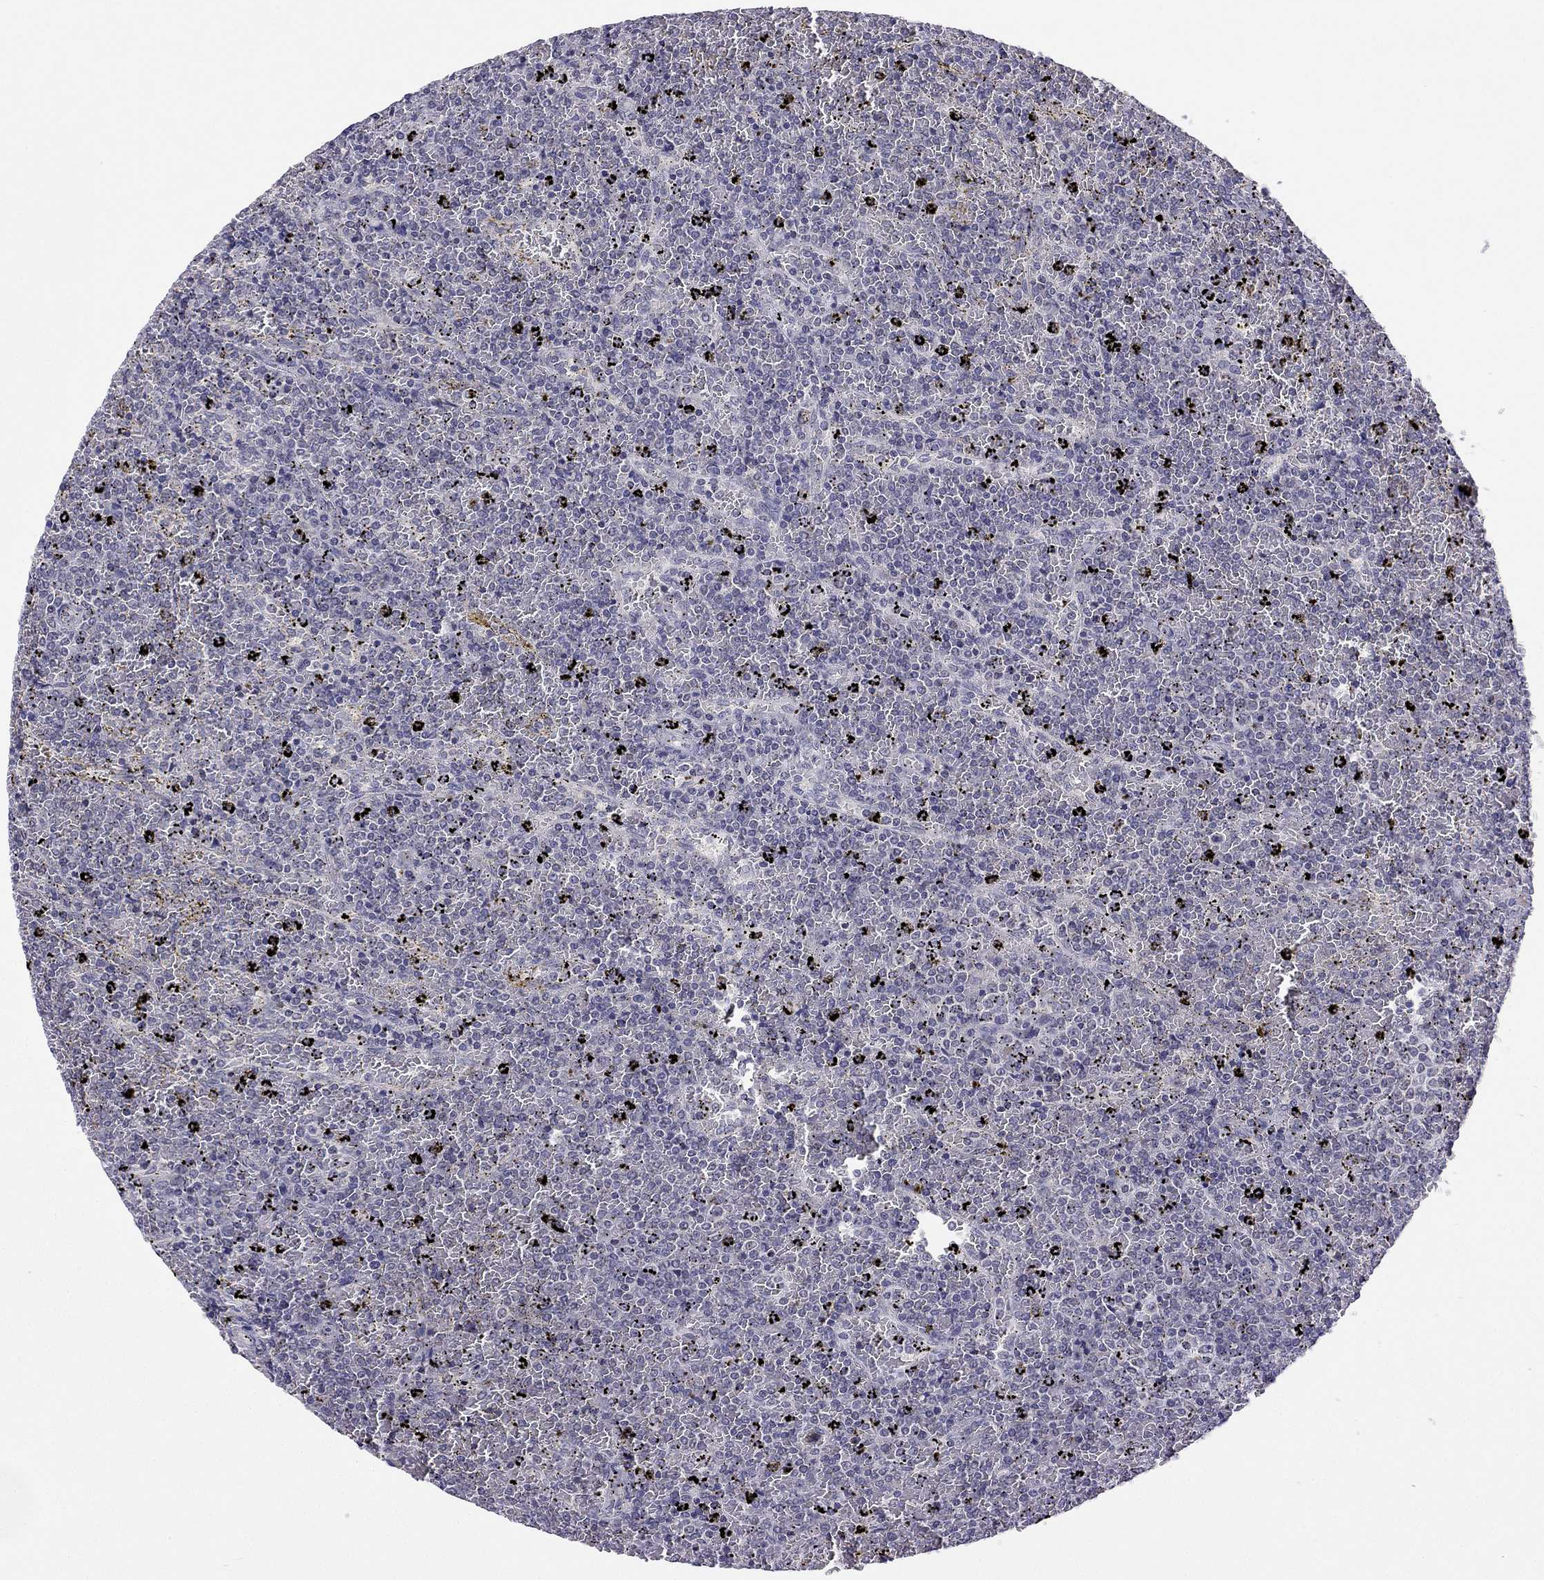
{"staining": {"intensity": "negative", "quantity": "none", "location": "none"}, "tissue": "lymphoma", "cell_type": "Tumor cells", "image_type": "cancer", "snomed": [{"axis": "morphology", "description": "Malignant lymphoma, non-Hodgkin's type, Low grade"}, {"axis": "topography", "description": "Spleen"}], "caption": "High power microscopy image of an IHC image of malignant lymphoma, non-Hodgkin's type (low-grade), revealing no significant staining in tumor cells.", "gene": "C5orf49", "patient": {"sex": "female", "age": 77}}